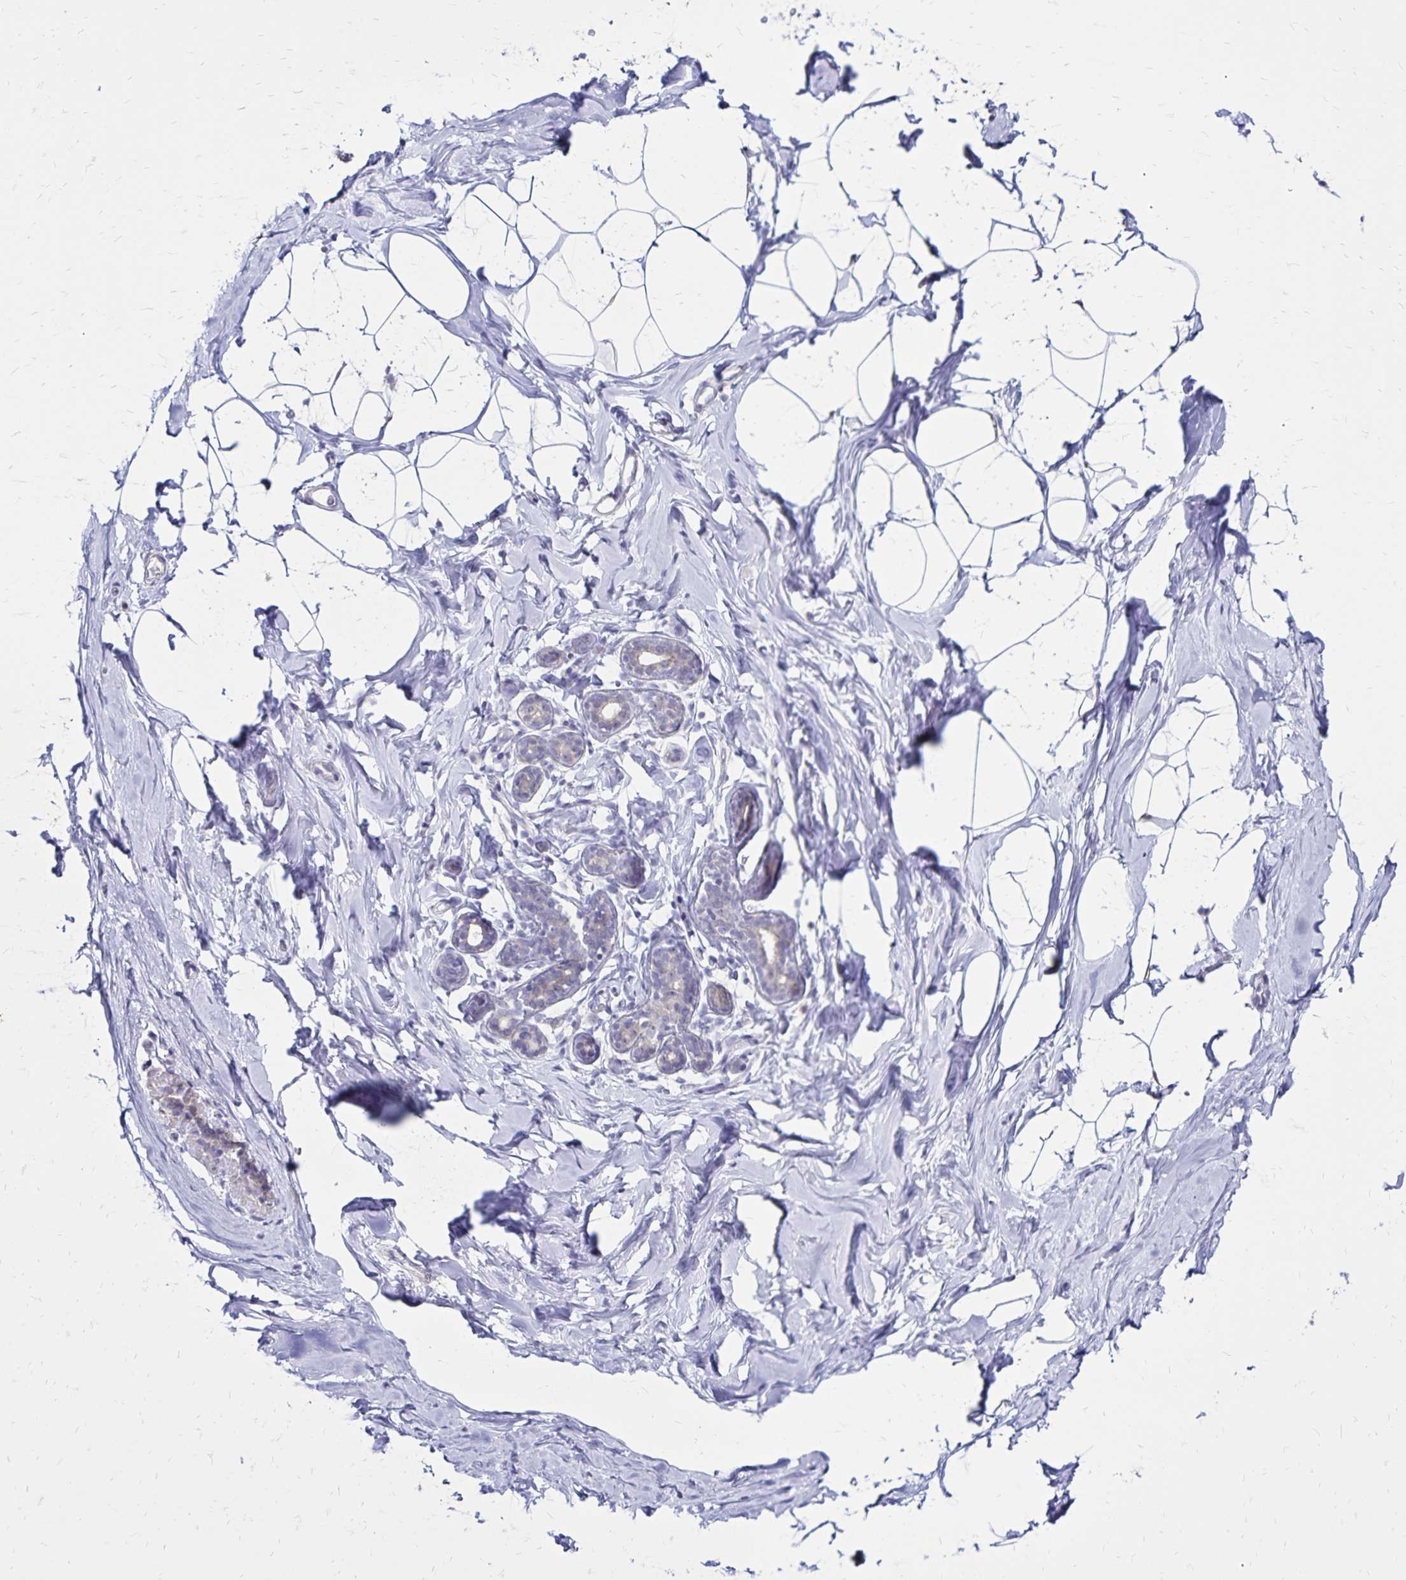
{"staining": {"intensity": "negative", "quantity": "none", "location": "none"}, "tissue": "breast", "cell_type": "Adipocytes", "image_type": "normal", "snomed": [{"axis": "morphology", "description": "Normal tissue, NOS"}, {"axis": "topography", "description": "Breast"}], "caption": "Immunohistochemical staining of normal breast exhibits no significant positivity in adipocytes. (DAB (3,3'-diaminobenzidine) IHC visualized using brightfield microscopy, high magnification).", "gene": "SH3GL3", "patient": {"sex": "female", "age": 32}}